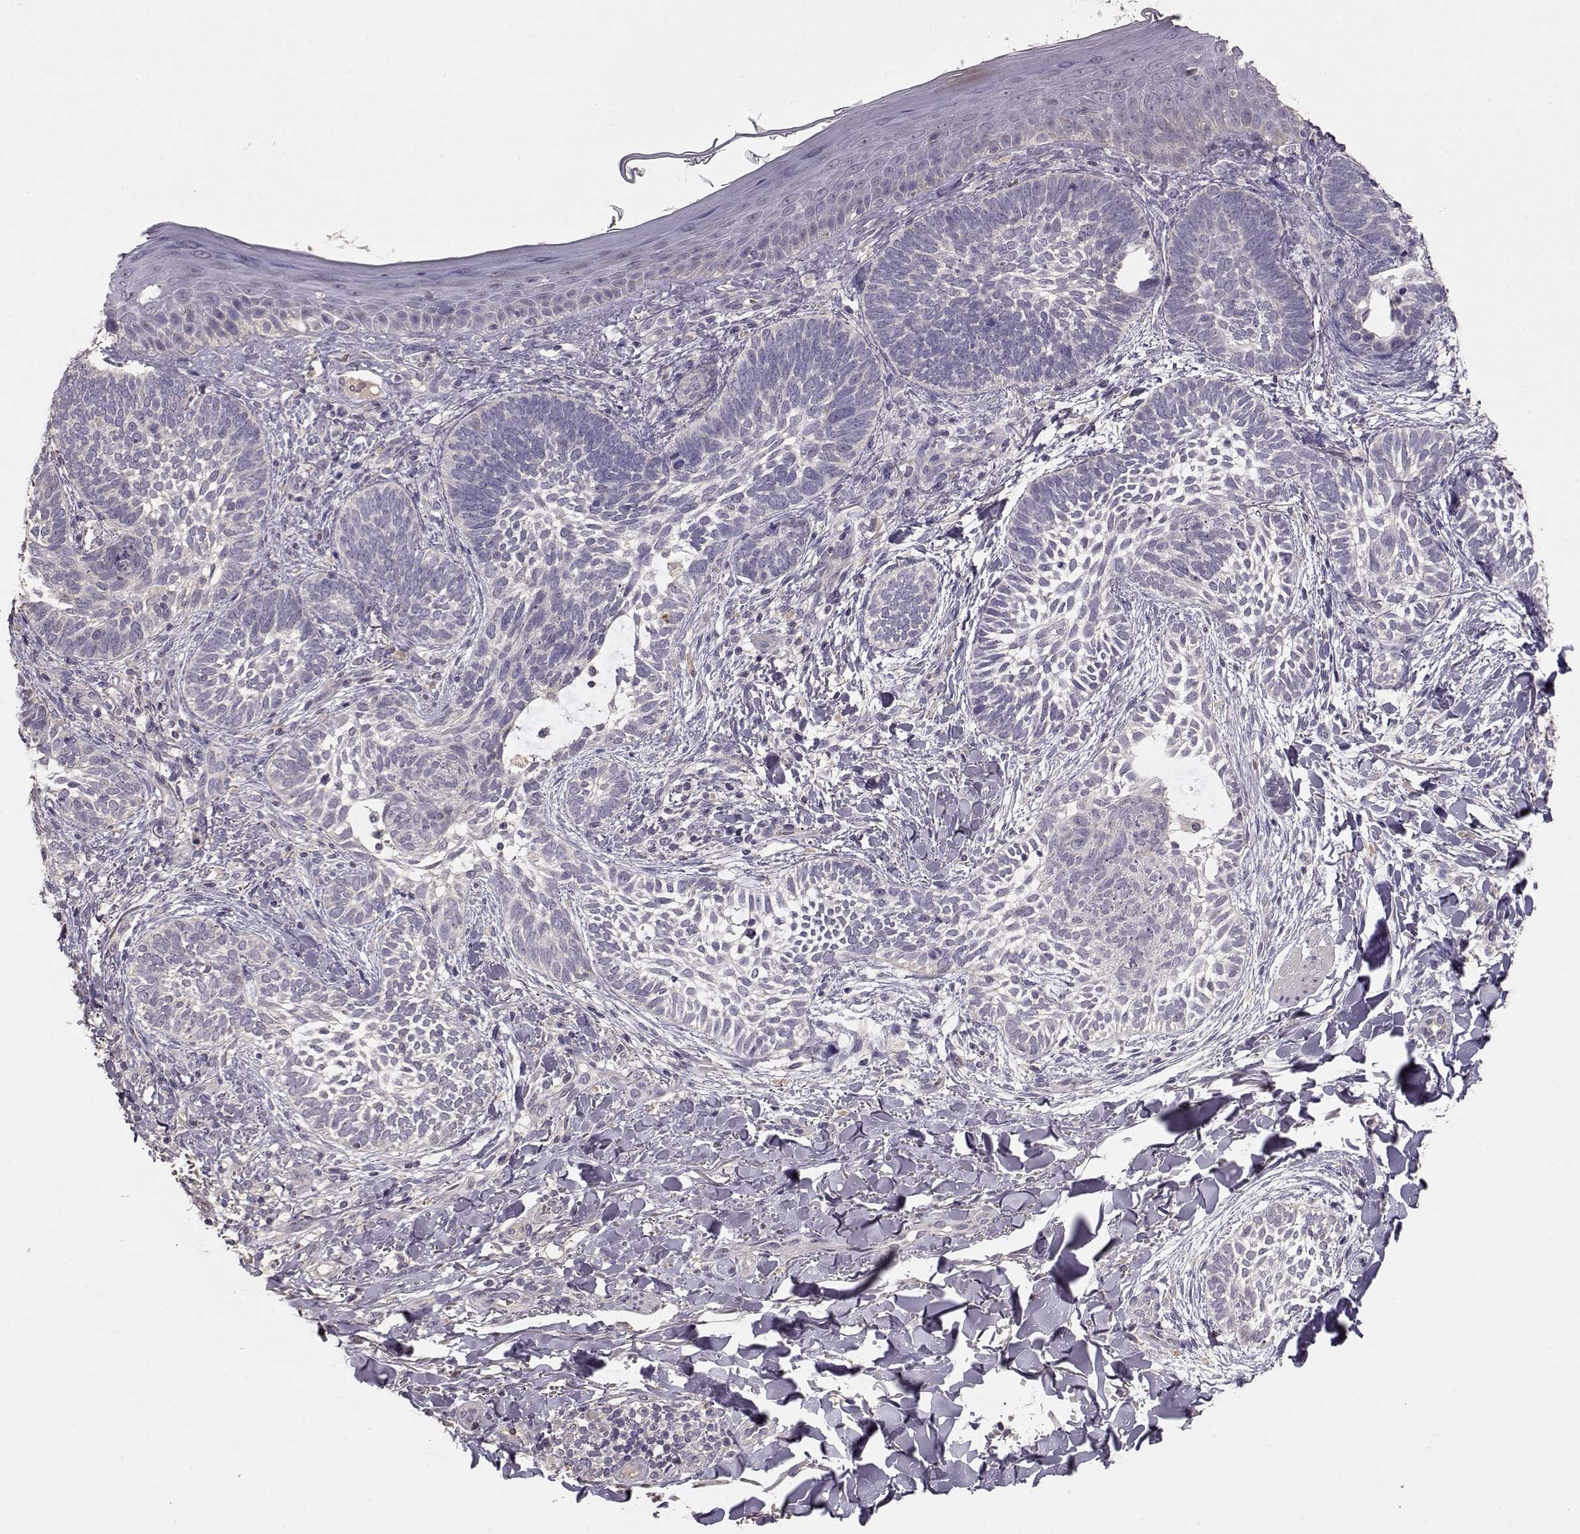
{"staining": {"intensity": "negative", "quantity": "none", "location": "none"}, "tissue": "skin cancer", "cell_type": "Tumor cells", "image_type": "cancer", "snomed": [{"axis": "morphology", "description": "Normal tissue, NOS"}, {"axis": "morphology", "description": "Basal cell carcinoma"}, {"axis": "topography", "description": "Skin"}], "caption": "IHC photomicrograph of skin cancer (basal cell carcinoma) stained for a protein (brown), which displays no expression in tumor cells.", "gene": "PMCH", "patient": {"sex": "male", "age": 46}}